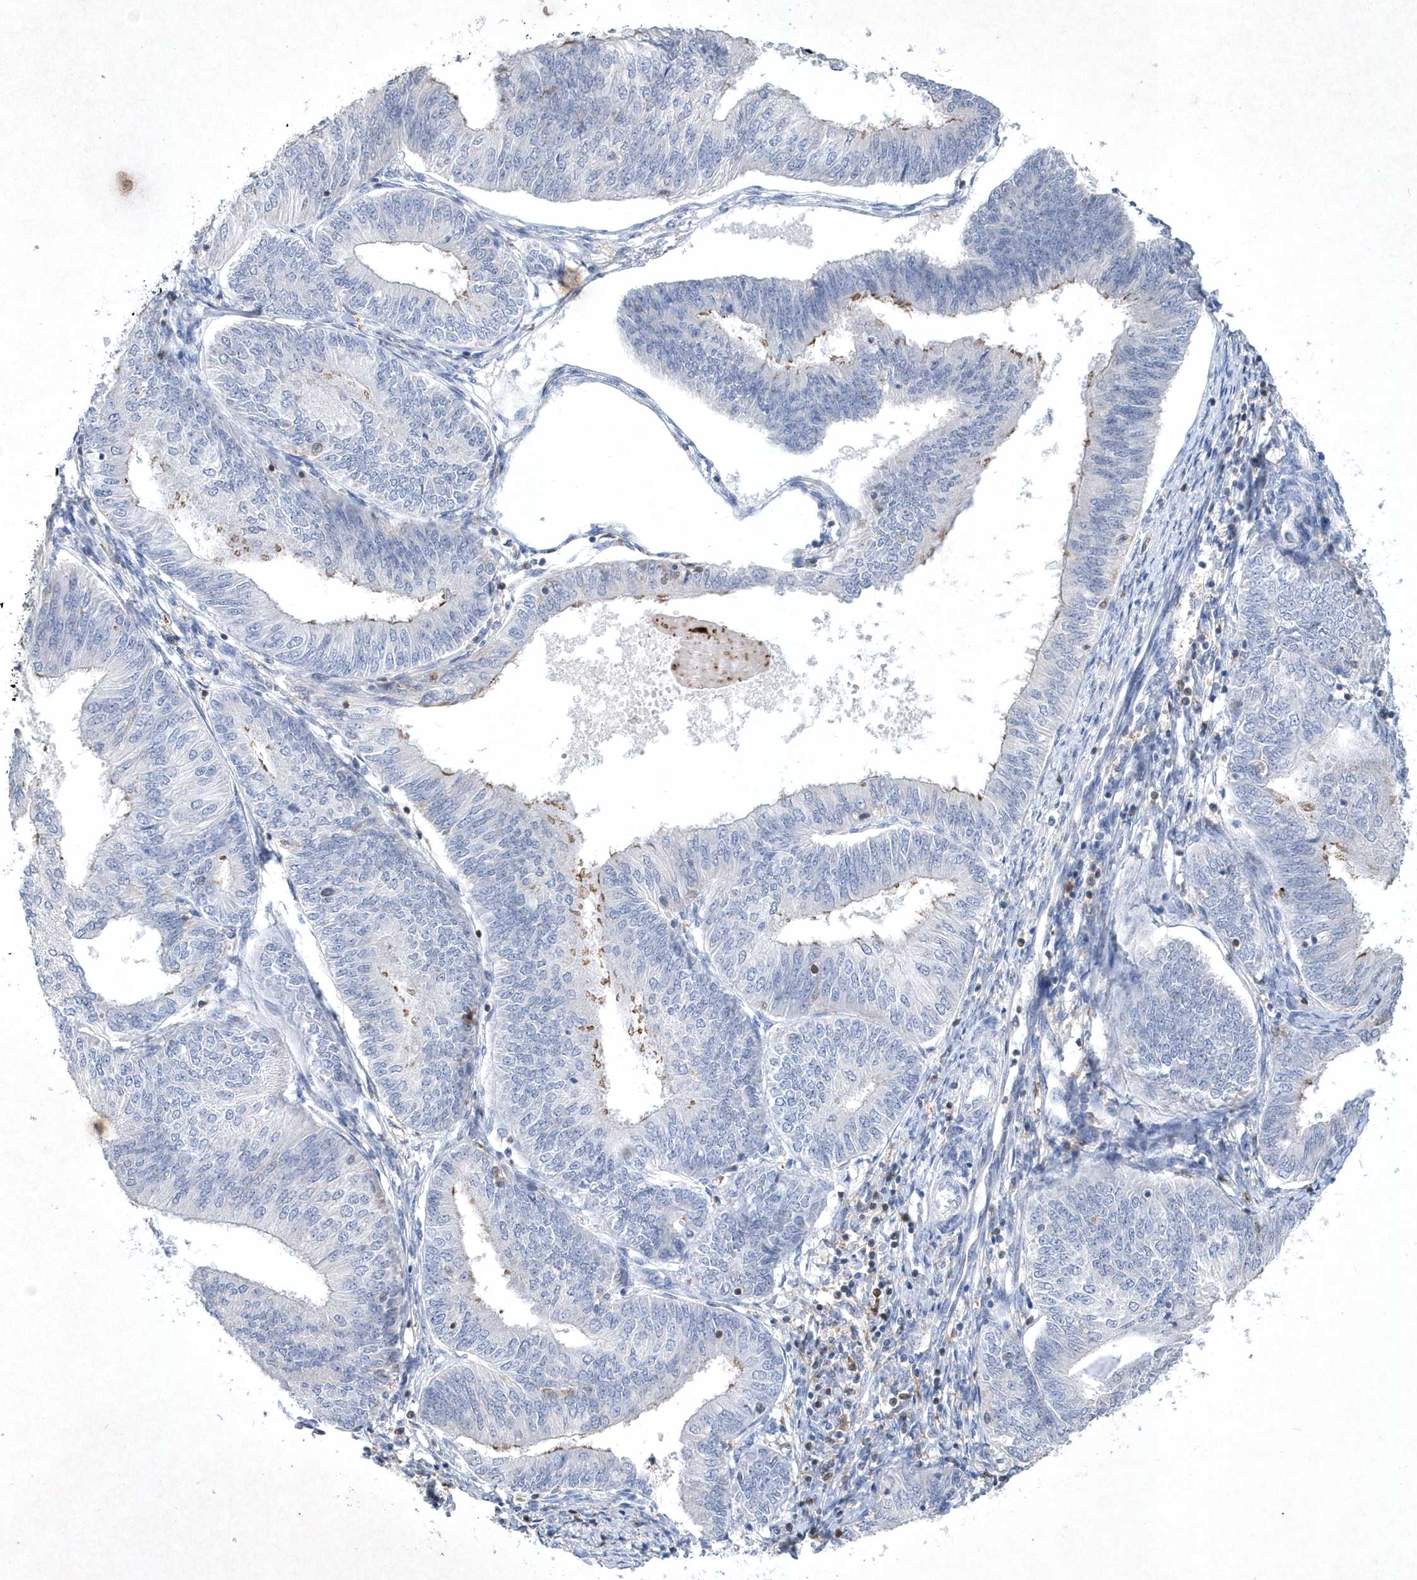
{"staining": {"intensity": "negative", "quantity": "none", "location": "none"}, "tissue": "endometrial cancer", "cell_type": "Tumor cells", "image_type": "cancer", "snomed": [{"axis": "morphology", "description": "Adenocarcinoma, NOS"}, {"axis": "topography", "description": "Endometrium"}], "caption": "Immunohistochemistry (IHC) micrograph of endometrial adenocarcinoma stained for a protein (brown), which exhibits no staining in tumor cells. Brightfield microscopy of immunohistochemistry stained with DAB (brown) and hematoxylin (blue), captured at high magnification.", "gene": "BHLHA15", "patient": {"sex": "female", "age": 58}}